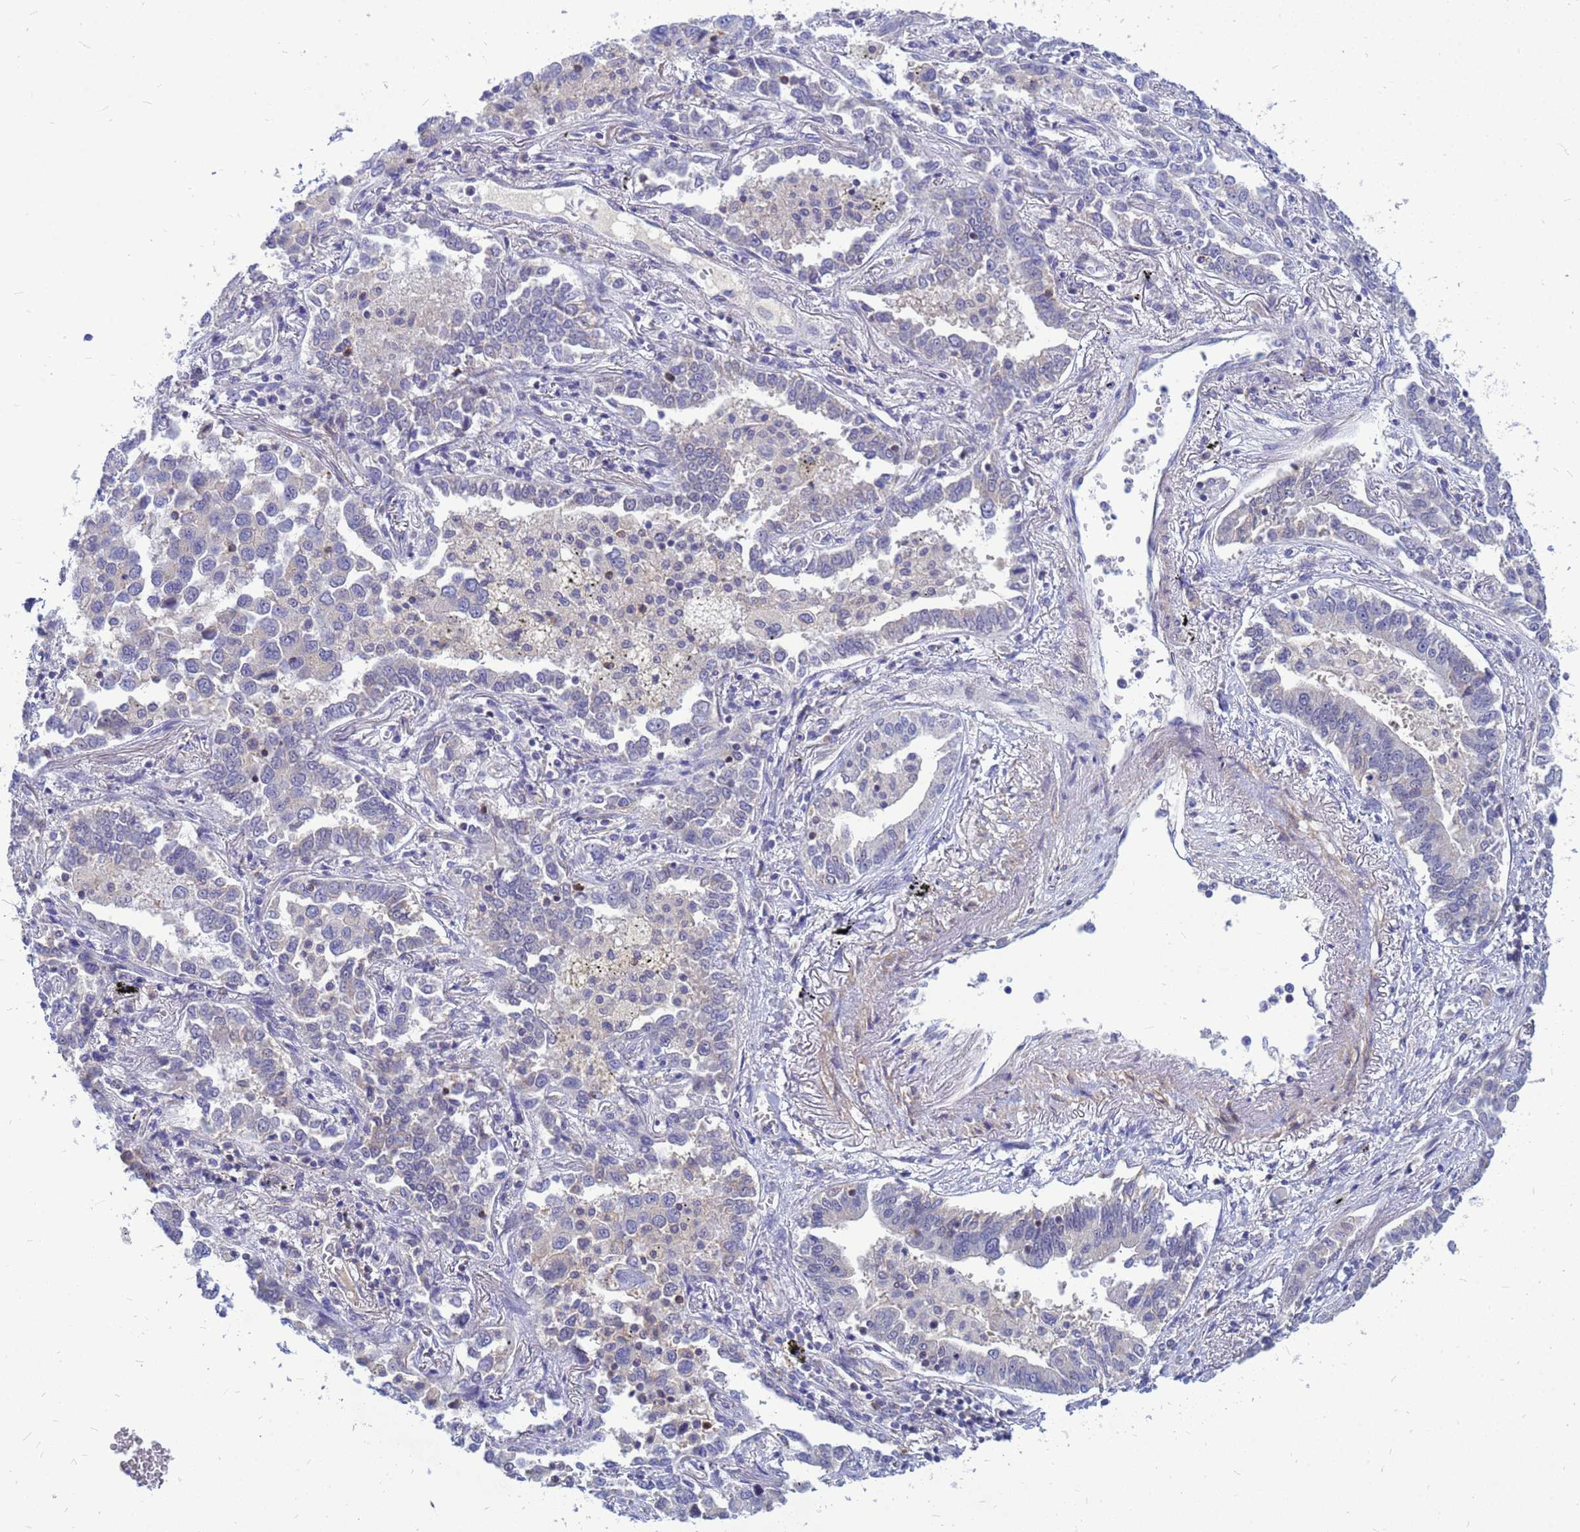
{"staining": {"intensity": "negative", "quantity": "none", "location": "none"}, "tissue": "lung cancer", "cell_type": "Tumor cells", "image_type": "cancer", "snomed": [{"axis": "morphology", "description": "Adenocarcinoma, NOS"}, {"axis": "topography", "description": "Lung"}], "caption": "DAB immunohistochemical staining of human lung cancer exhibits no significant positivity in tumor cells.", "gene": "SRGAP3", "patient": {"sex": "male", "age": 67}}